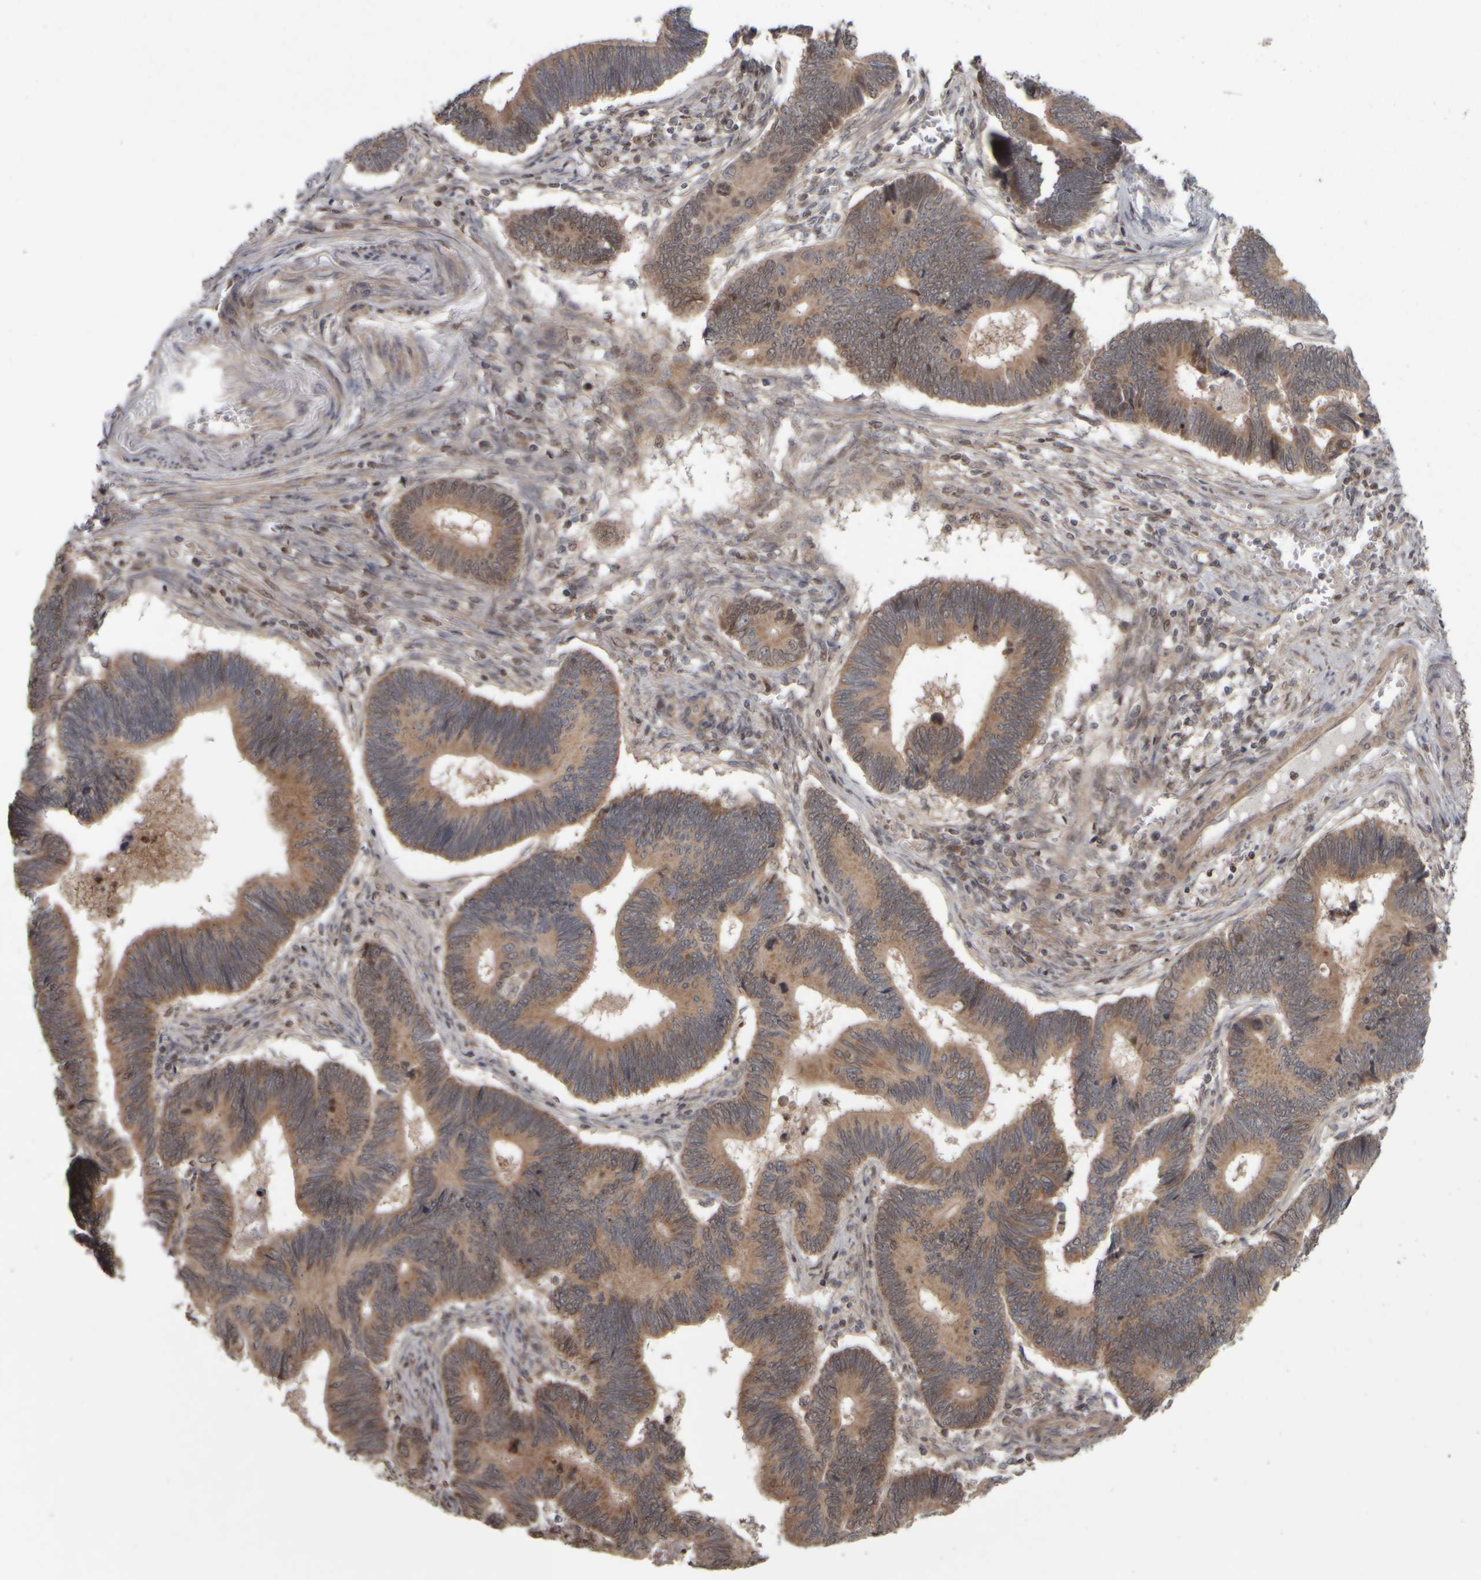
{"staining": {"intensity": "moderate", "quantity": ">75%", "location": "cytoplasmic/membranous"}, "tissue": "pancreatic cancer", "cell_type": "Tumor cells", "image_type": "cancer", "snomed": [{"axis": "morphology", "description": "Adenocarcinoma, NOS"}, {"axis": "topography", "description": "Pancreas"}], "caption": "Tumor cells display medium levels of moderate cytoplasmic/membranous staining in about >75% of cells in human adenocarcinoma (pancreatic).", "gene": "CWC27", "patient": {"sex": "female", "age": 70}}